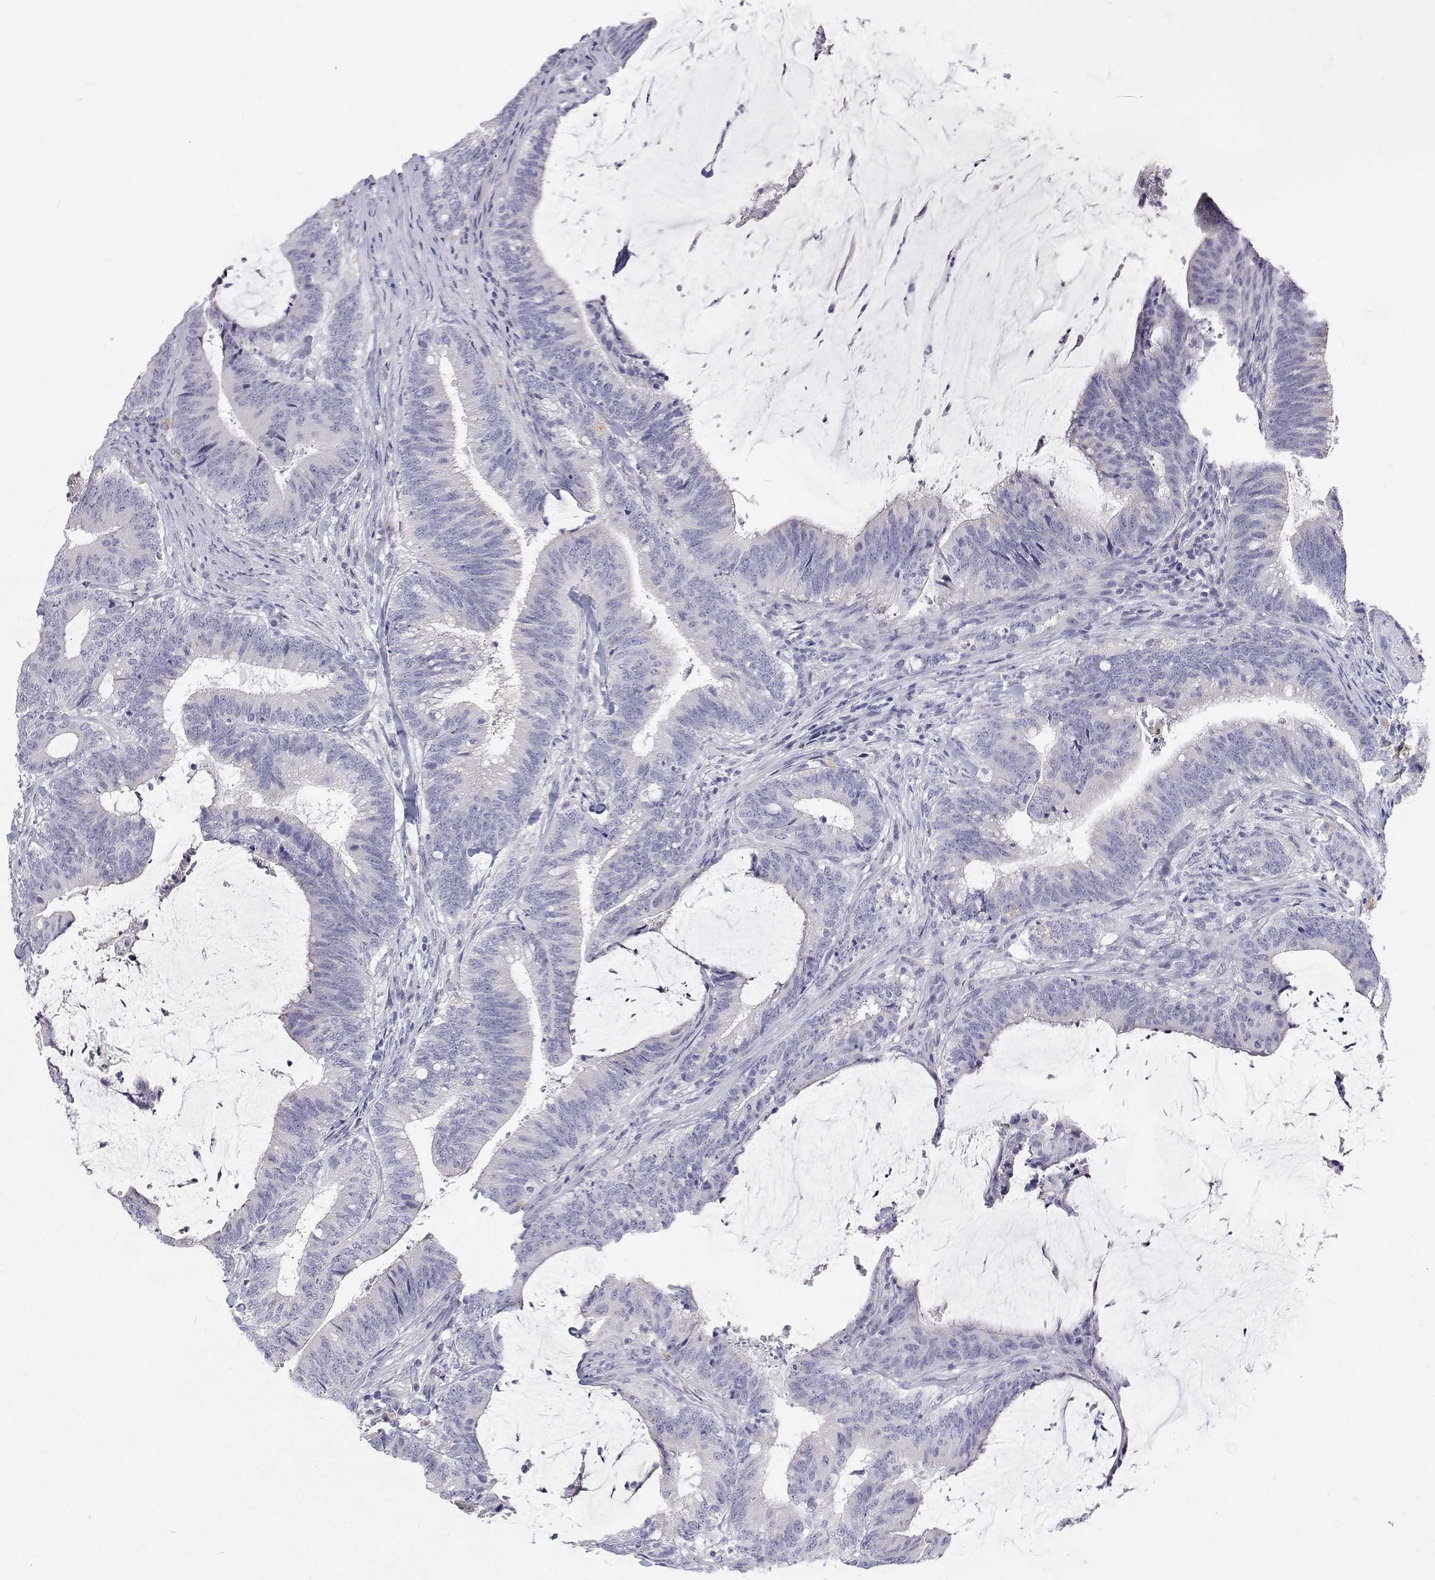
{"staining": {"intensity": "negative", "quantity": "none", "location": "none"}, "tissue": "colorectal cancer", "cell_type": "Tumor cells", "image_type": "cancer", "snomed": [{"axis": "morphology", "description": "Adenocarcinoma, NOS"}, {"axis": "topography", "description": "Colon"}], "caption": "Micrograph shows no protein positivity in tumor cells of colorectal cancer (adenocarcinoma) tissue. (DAB immunohistochemistry (IHC), high magnification).", "gene": "NCR2", "patient": {"sex": "female", "age": 43}}